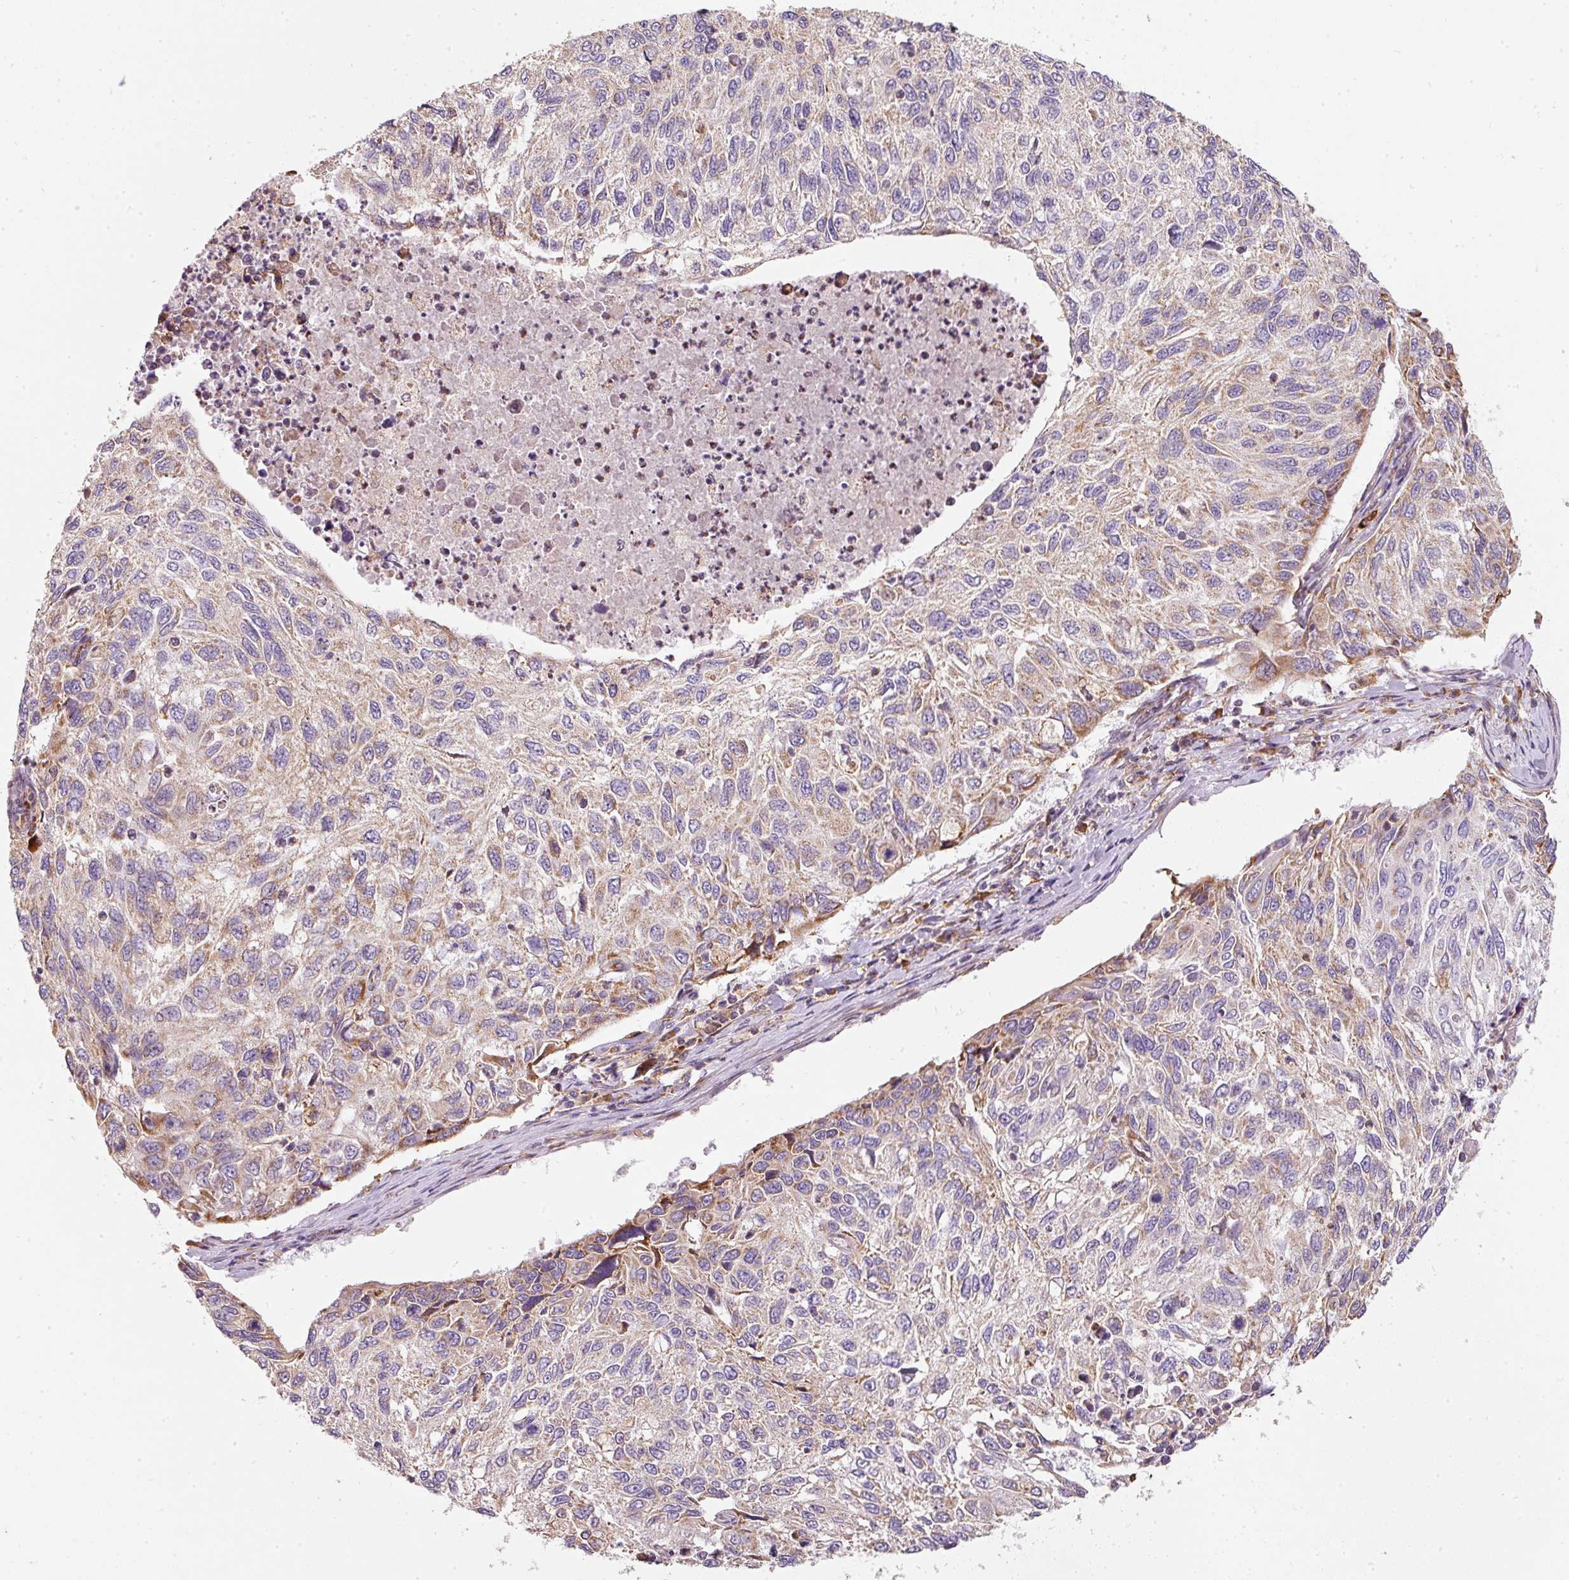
{"staining": {"intensity": "moderate", "quantity": "<25%", "location": "cytoplasmic/membranous"}, "tissue": "cervical cancer", "cell_type": "Tumor cells", "image_type": "cancer", "snomed": [{"axis": "morphology", "description": "Squamous cell carcinoma, NOS"}, {"axis": "topography", "description": "Cervix"}], "caption": "A micrograph of human squamous cell carcinoma (cervical) stained for a protein displays moderate cytoplasmic/membranous brown staining in tumor cells.", "gene": "MORN4", "patient": {"sex": "female", "age": 70}}